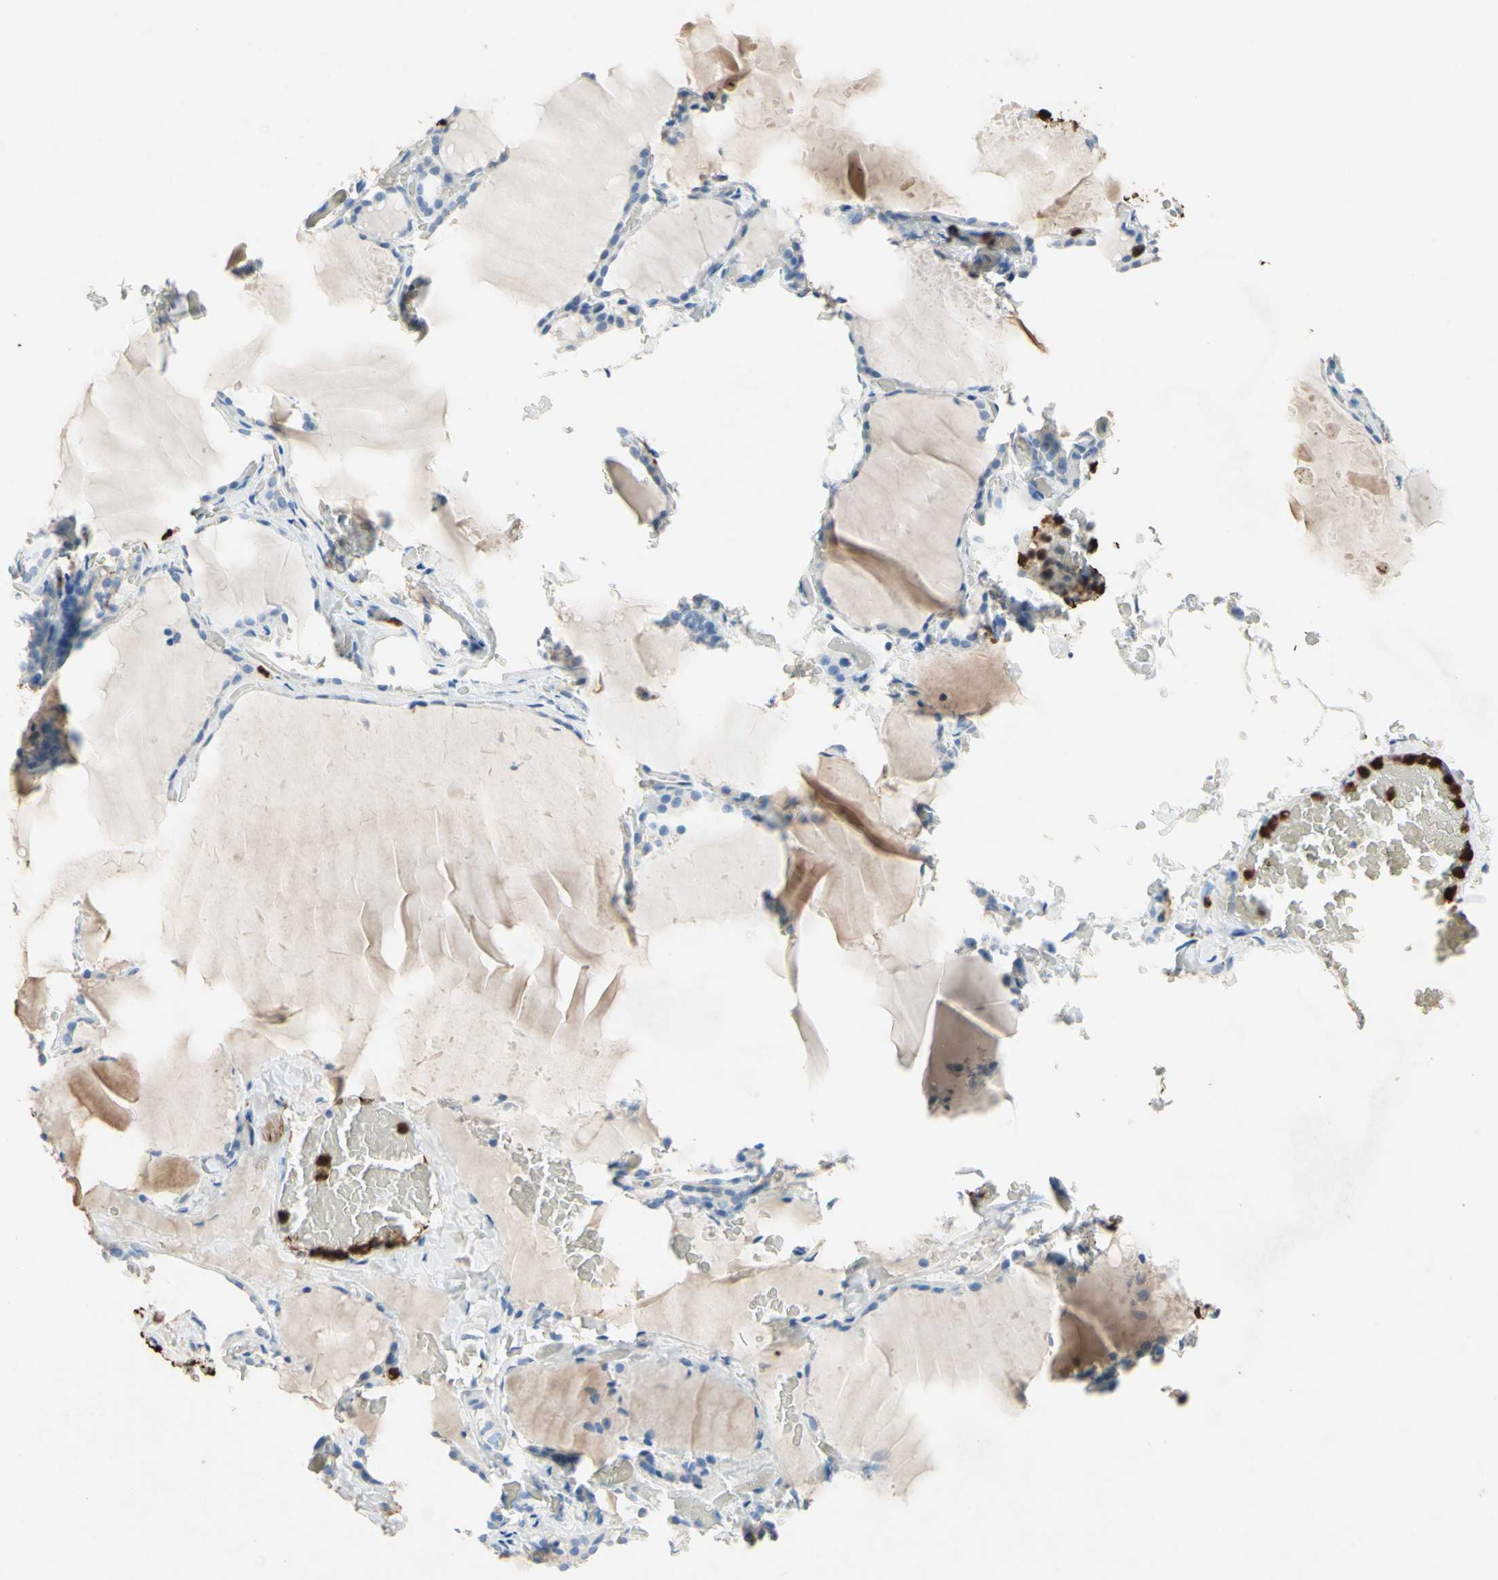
{"staining": {"intensity": "moderate", "quantity": "<25%", "location": "cytoplasmic/membranous"}, "tissue": "thyroid gland", "cell_type": "Glandular cells", "image_type": "normal", "snomed": [{"axis": "morphology", "description": "Normal tissue, NOS"}, {"axis": "topography", "description": "Thyroid gland"}], "caption": "The immunohistochemical stain highlights moderate cytoplasmic/membranous expression in glandular cells of unremarkable thyroid gland. The staining is performed using DAB brown chromogen to label protein expression. The nuclei are counter-stained blue using hematoxylin.", "gene": "NFKBIZ", "patient": {"sex": "female", "age": 22}}